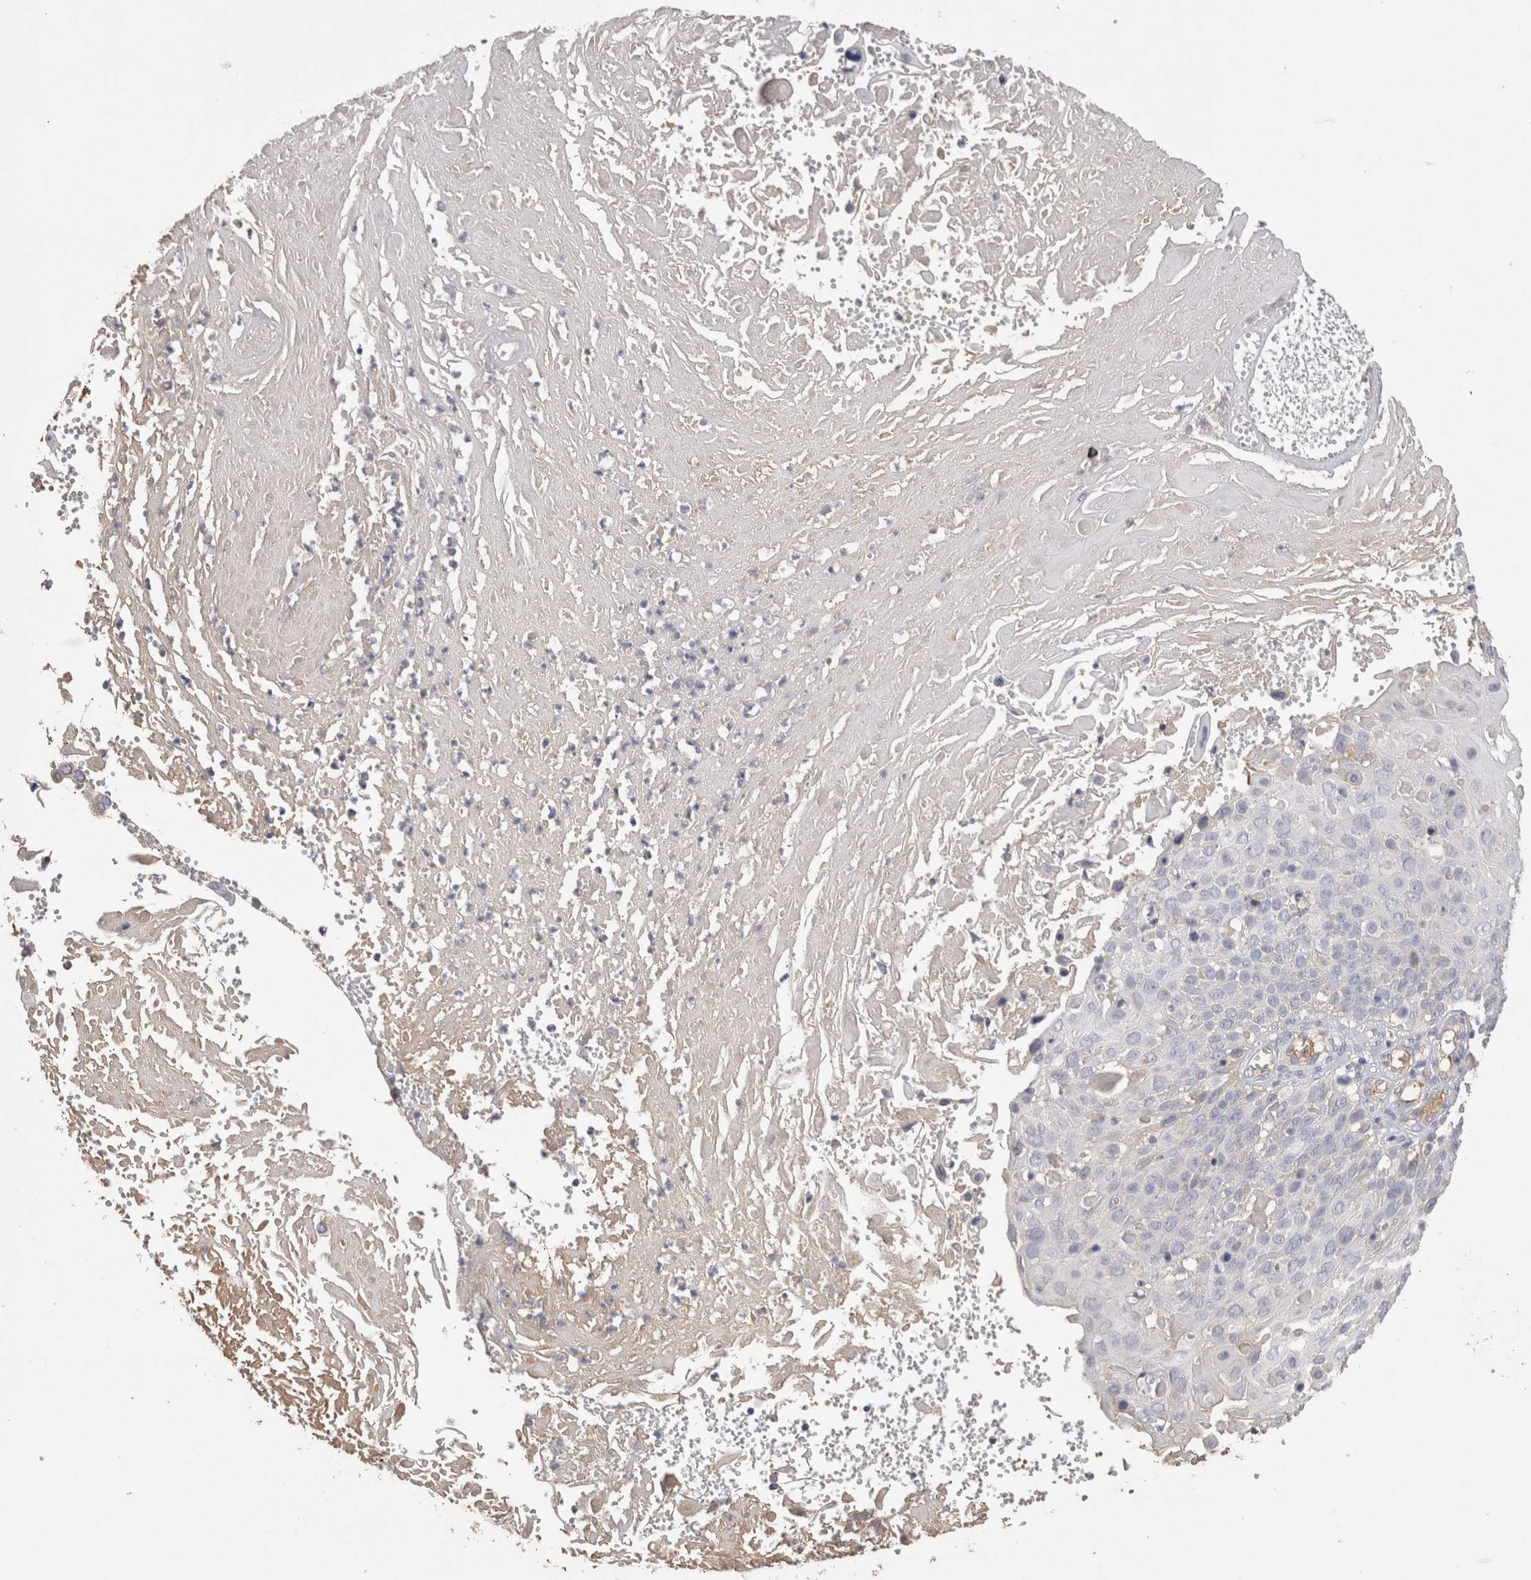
{"staining": {"intensity": "weak", "quantity": "<25%", "location": "cytoplasmic/membranous"}, "tissue": "cervical cancer", "cell_type": "Tumor cells", "image_type": "cancer", "snomed": [{"axis": "morphology", "description": "Squamous cell carcinoma, NOS"}, {"axis": "topography", "description": "Cervix"}], "caption": "Cervical cancer was stained to show a protein in brown. There is no significant expression in tumor cells.", "gene": "PPP3CC", "patient": {"sex": "female", "age": 74}}